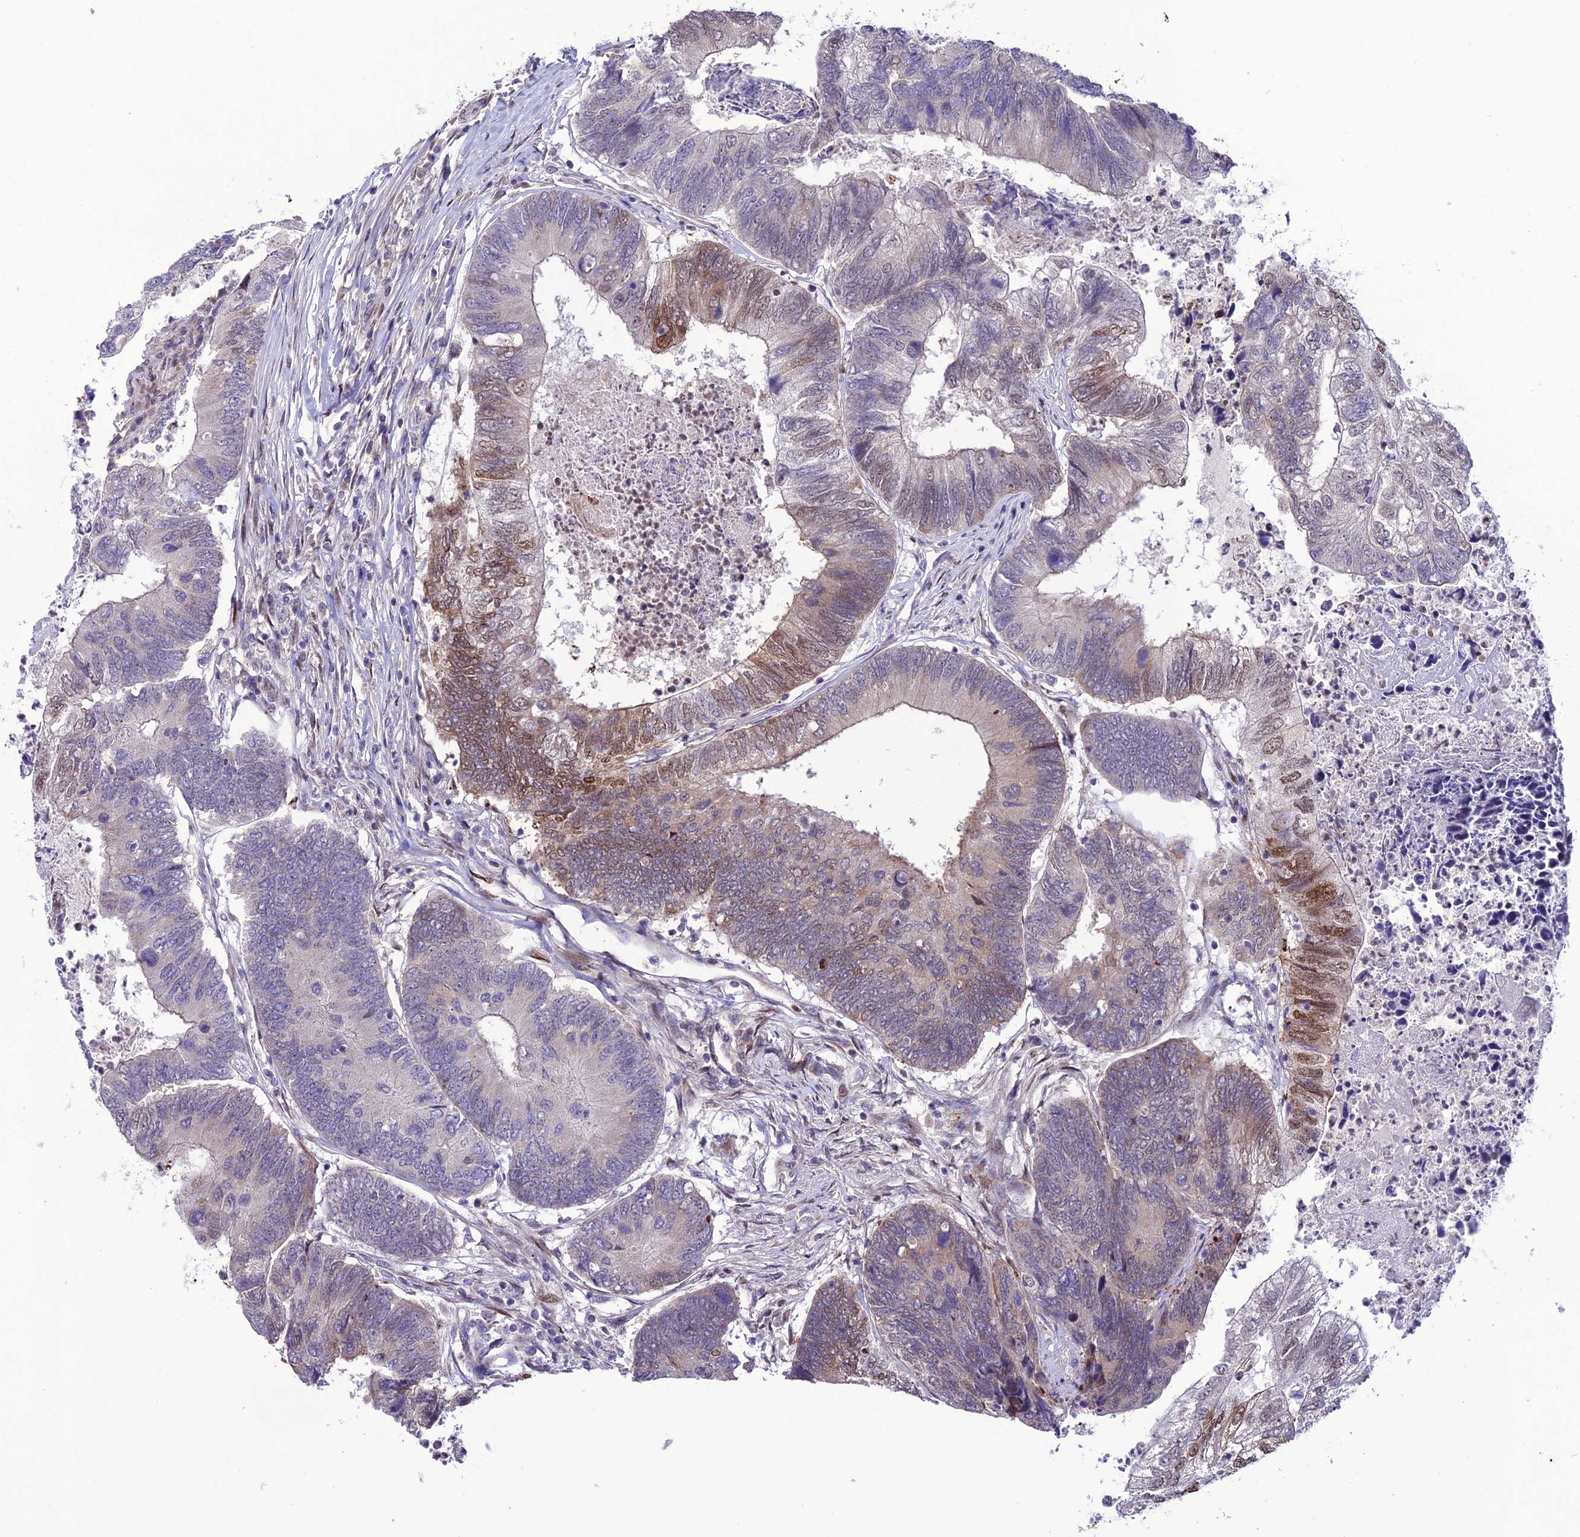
{"staining": {"intensity": "moderate", "quantity": "<25%", "location": "nuclear"}, "tissue": "colorectal cancer", "cell_type": "Tumor cells", "image_type": "cancer", "snomed": [{"axis": "morphology", "description": "Adenocarcinoma, NOS"}, {"axis": "topography", "description": "Colon"}], "caption": "Immunohistochemistry (DAB (3,3'-diaminobenzidine)) staining of human colorectal adenocarcinoma demonstrates moderate nuclear protein staining in approximately <25% of tumor cells.", "gene": "ZNF707", "patient": {"sex": "female", "age": 67}}